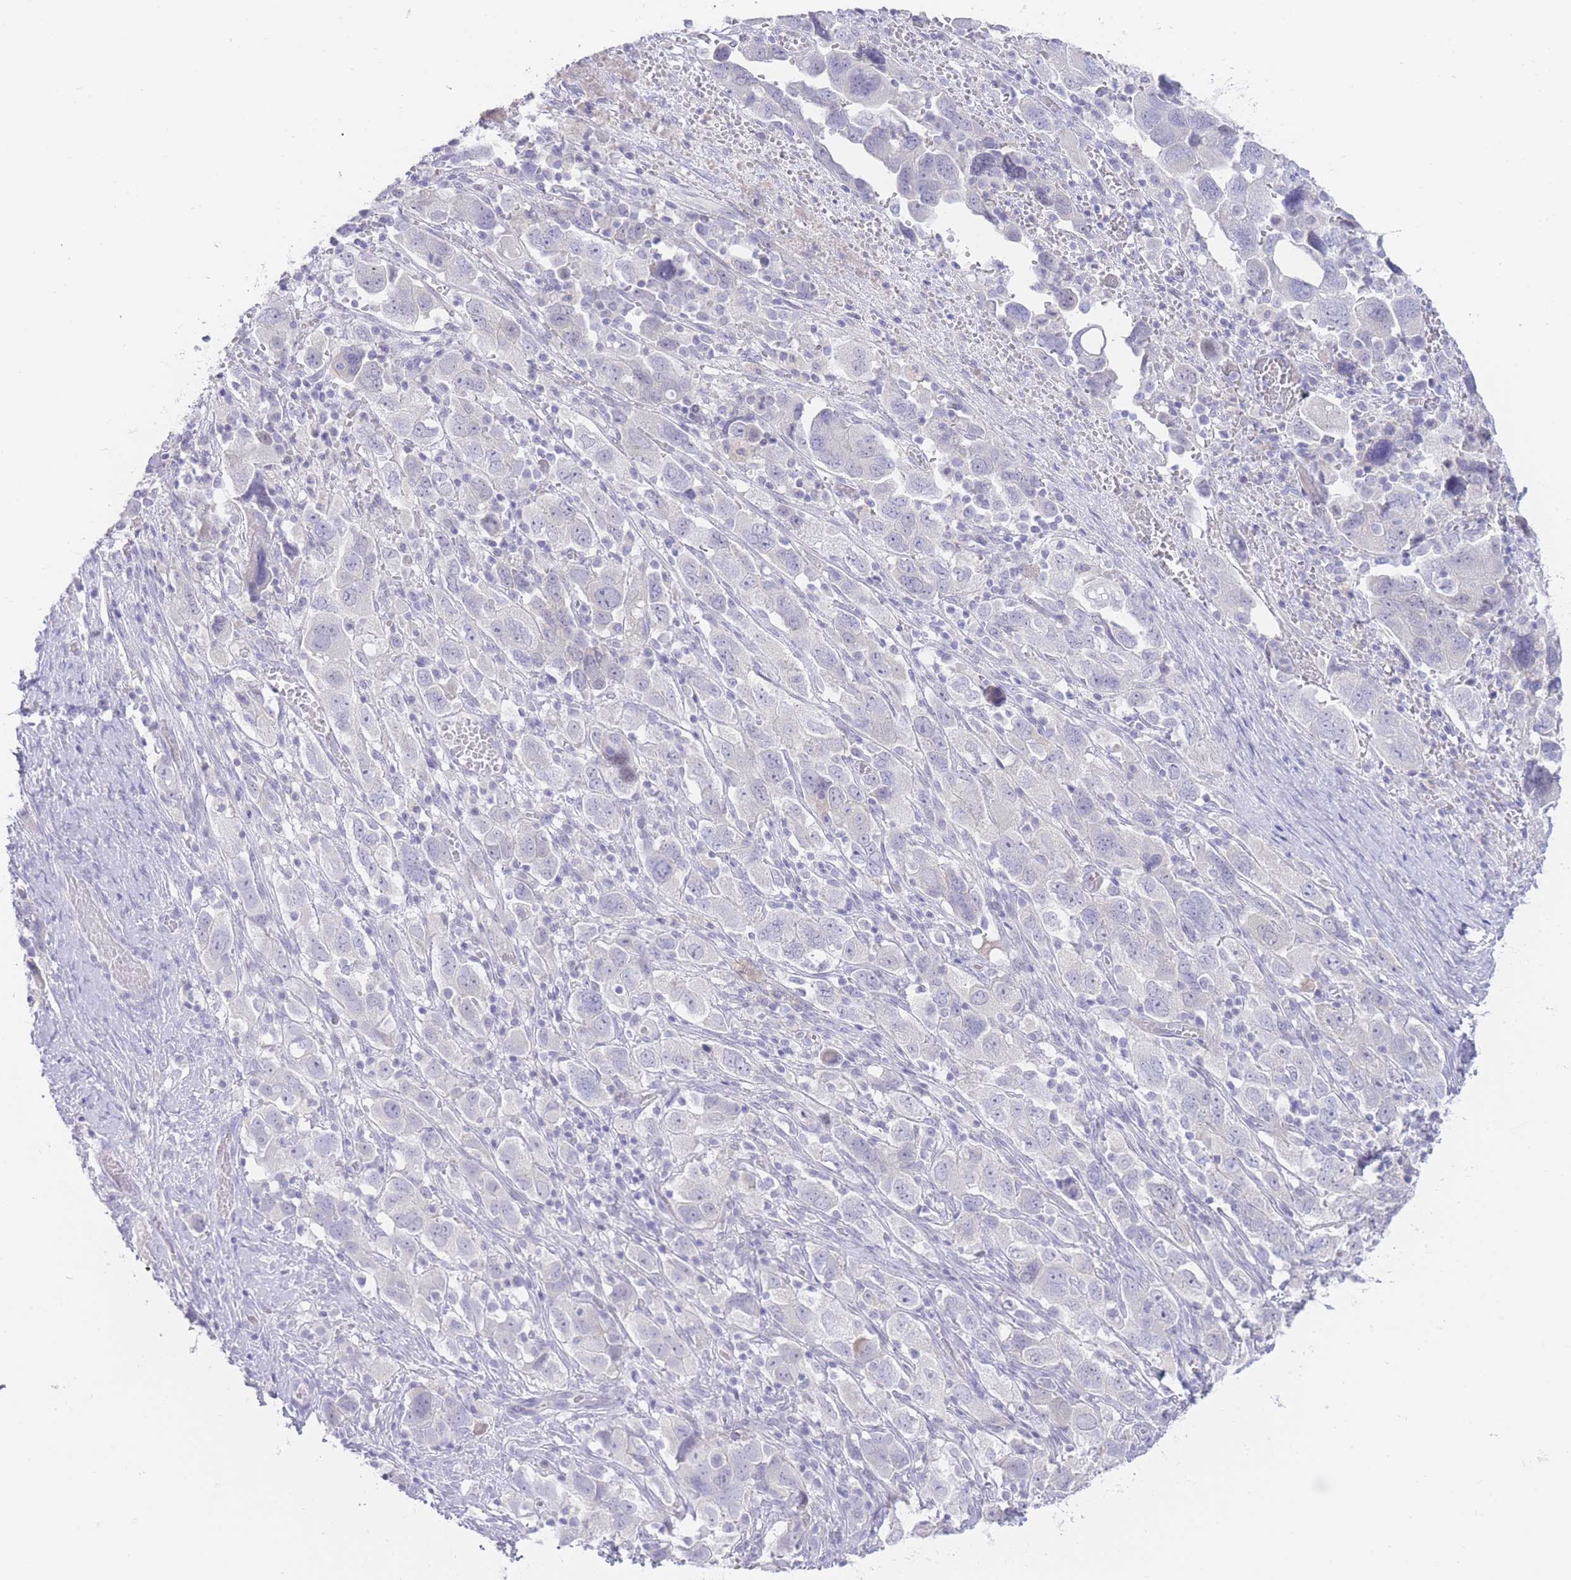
{"staining": {"intensity": "negative", "quantity": "none", "location": "none"}, "tissue": "ovarian cancer", "cell_type": "Tumor cells", "image_type": "cancer", "snomed": [{"axis": "morphology", "description": "Carcinoma, NOS"}, {"axis": "morphology", "description": "Cystadenocarcinoma, serous, NOS"}, {"axis": "topography", "description": "Ovary"}], "caption": "DAB (3,3'-diaminobenzidine) immunohistochemical staining of carcinoma (ovarian) reveals no significant expression in tumor cells.", "gene": "ZNF212", "patient": {"sex": "female", "age": 69}}